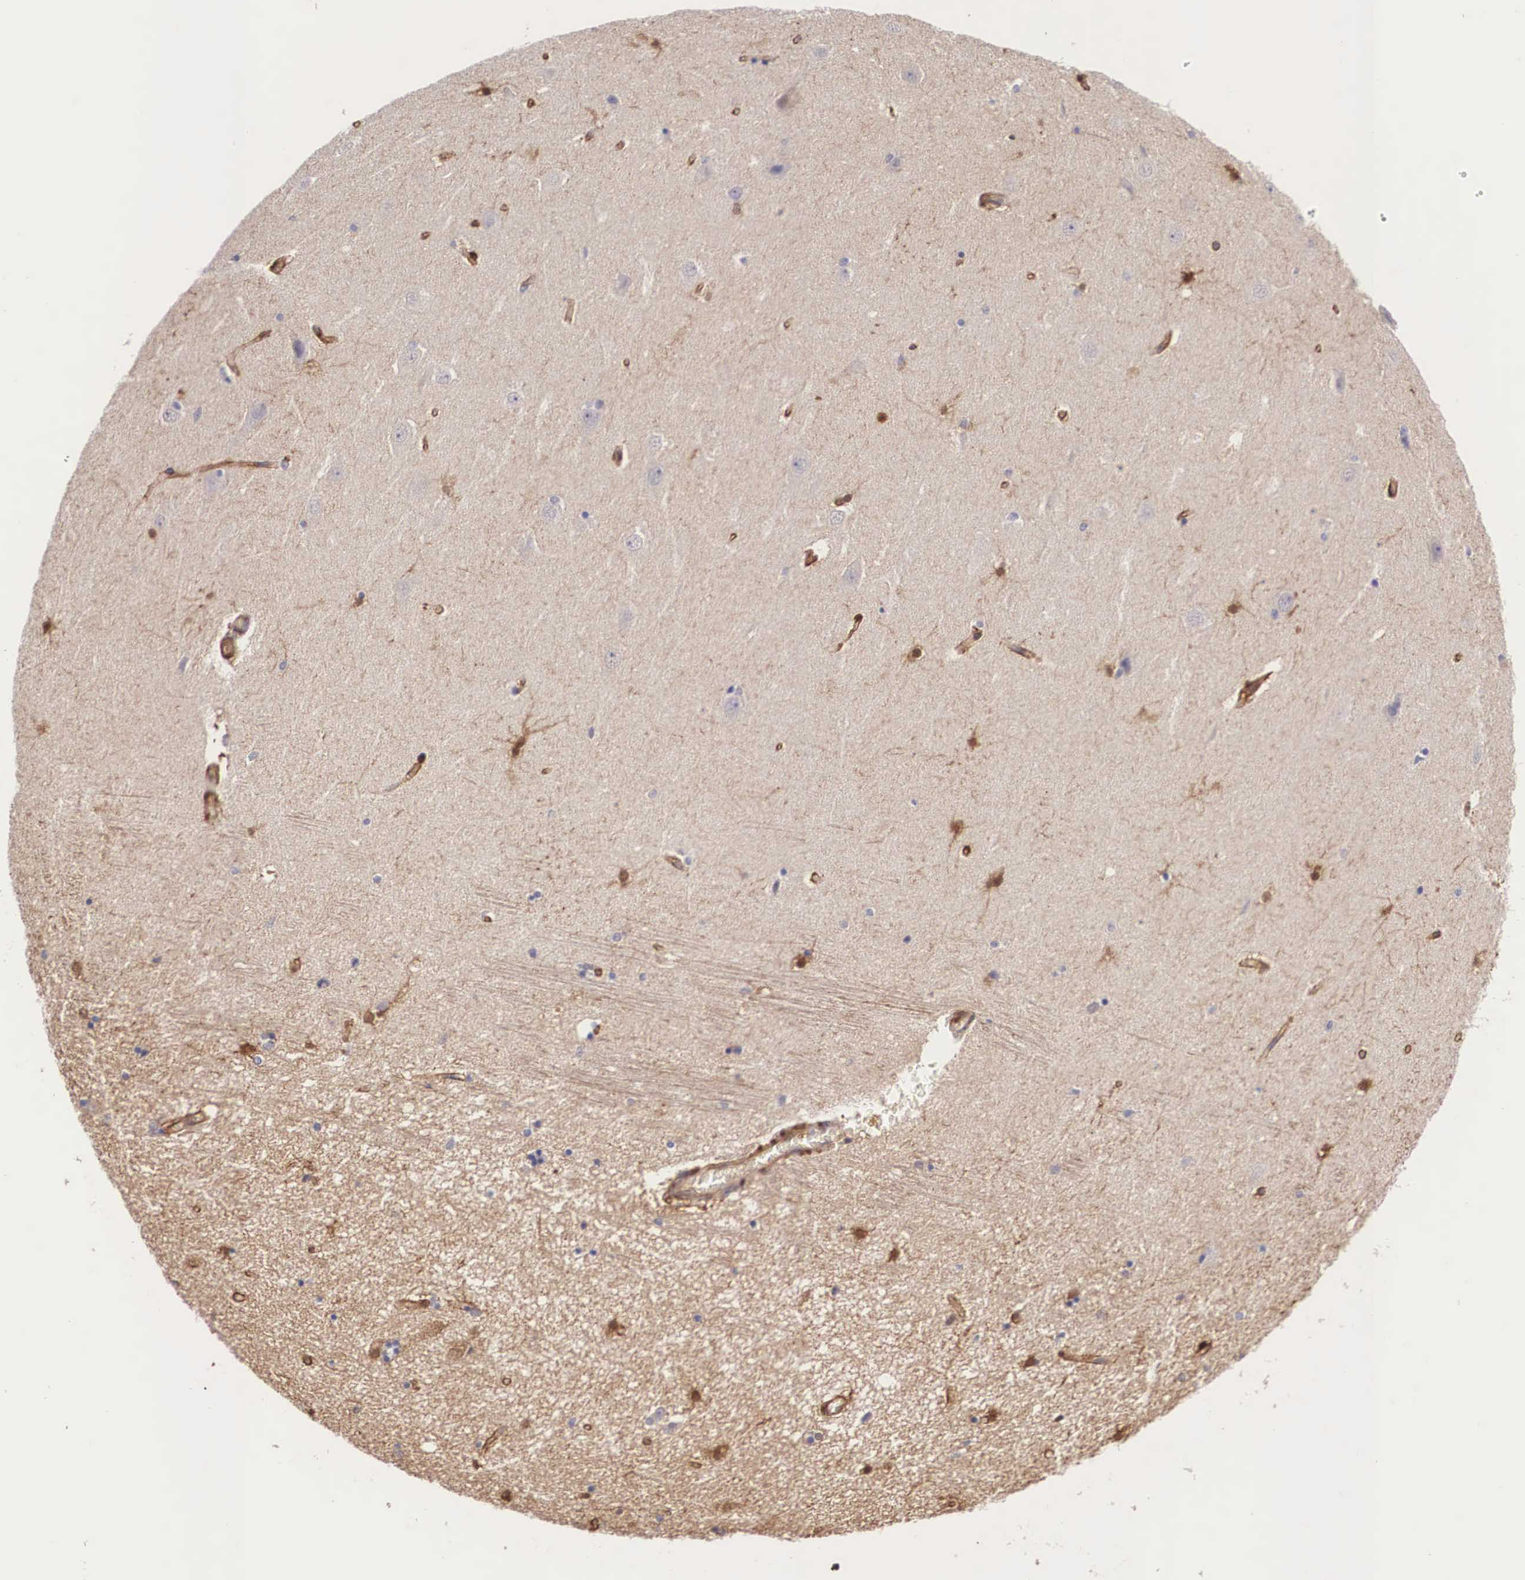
{"staining": {"intensity": "moderate", "quantity": "<25%", "location": "nuclear"}, "tissue": "hippocampus", "cell_type": "Glial cells", "image_type": "normal", "snomed": [{"axis": "morphology", "description": "Normal tissue, NOS"}, {"axis": "topography", "description": "Hippocampus"}], "caption": "The micrograph exhibits a brown stain indicating the presence of a protein in the nuclear of glial cells in hippocampus. (DAB (3,3'-diaminobenzidine) IHC with brightfield microscopy, high magnification).", "gene": "LGALS1", "patient": {"sex": "female", "age": 54}}